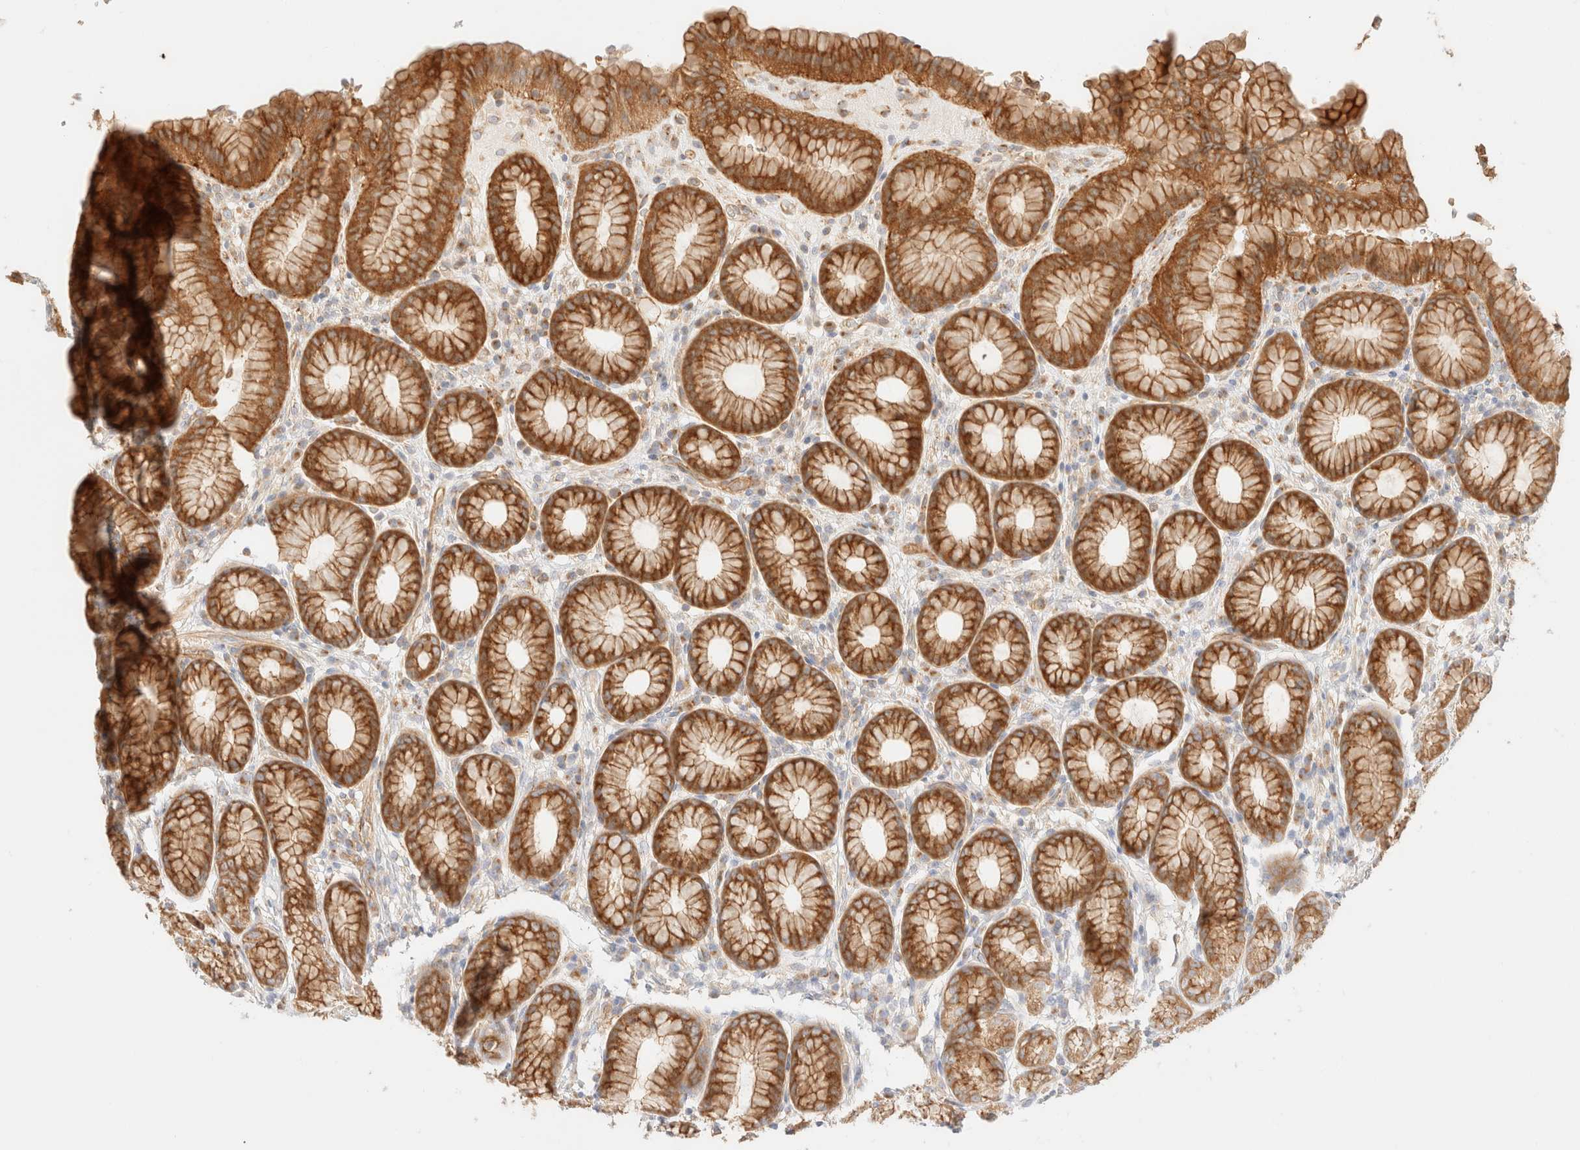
{"staining": {"intensity": "strong", "quantity": ">75%", "location": "cytoplasmic/membranous"}, "tissue": "stomach", "cell_type": "Glandular cells", "image_type": "normal", "snomed": [{"axis": "morphology", "description": "Normal tissue, NOS"}, {"axis": "topography", "description": "Stomach"}], "caption": "Approximately >75% of glandular cells in benign stomach show strong cytoplasmic/membranous protein expression as visualized by brown immunohistochemical staining.", "gene": "MYO10", "patient": {"sex": "male", "age": 42}}